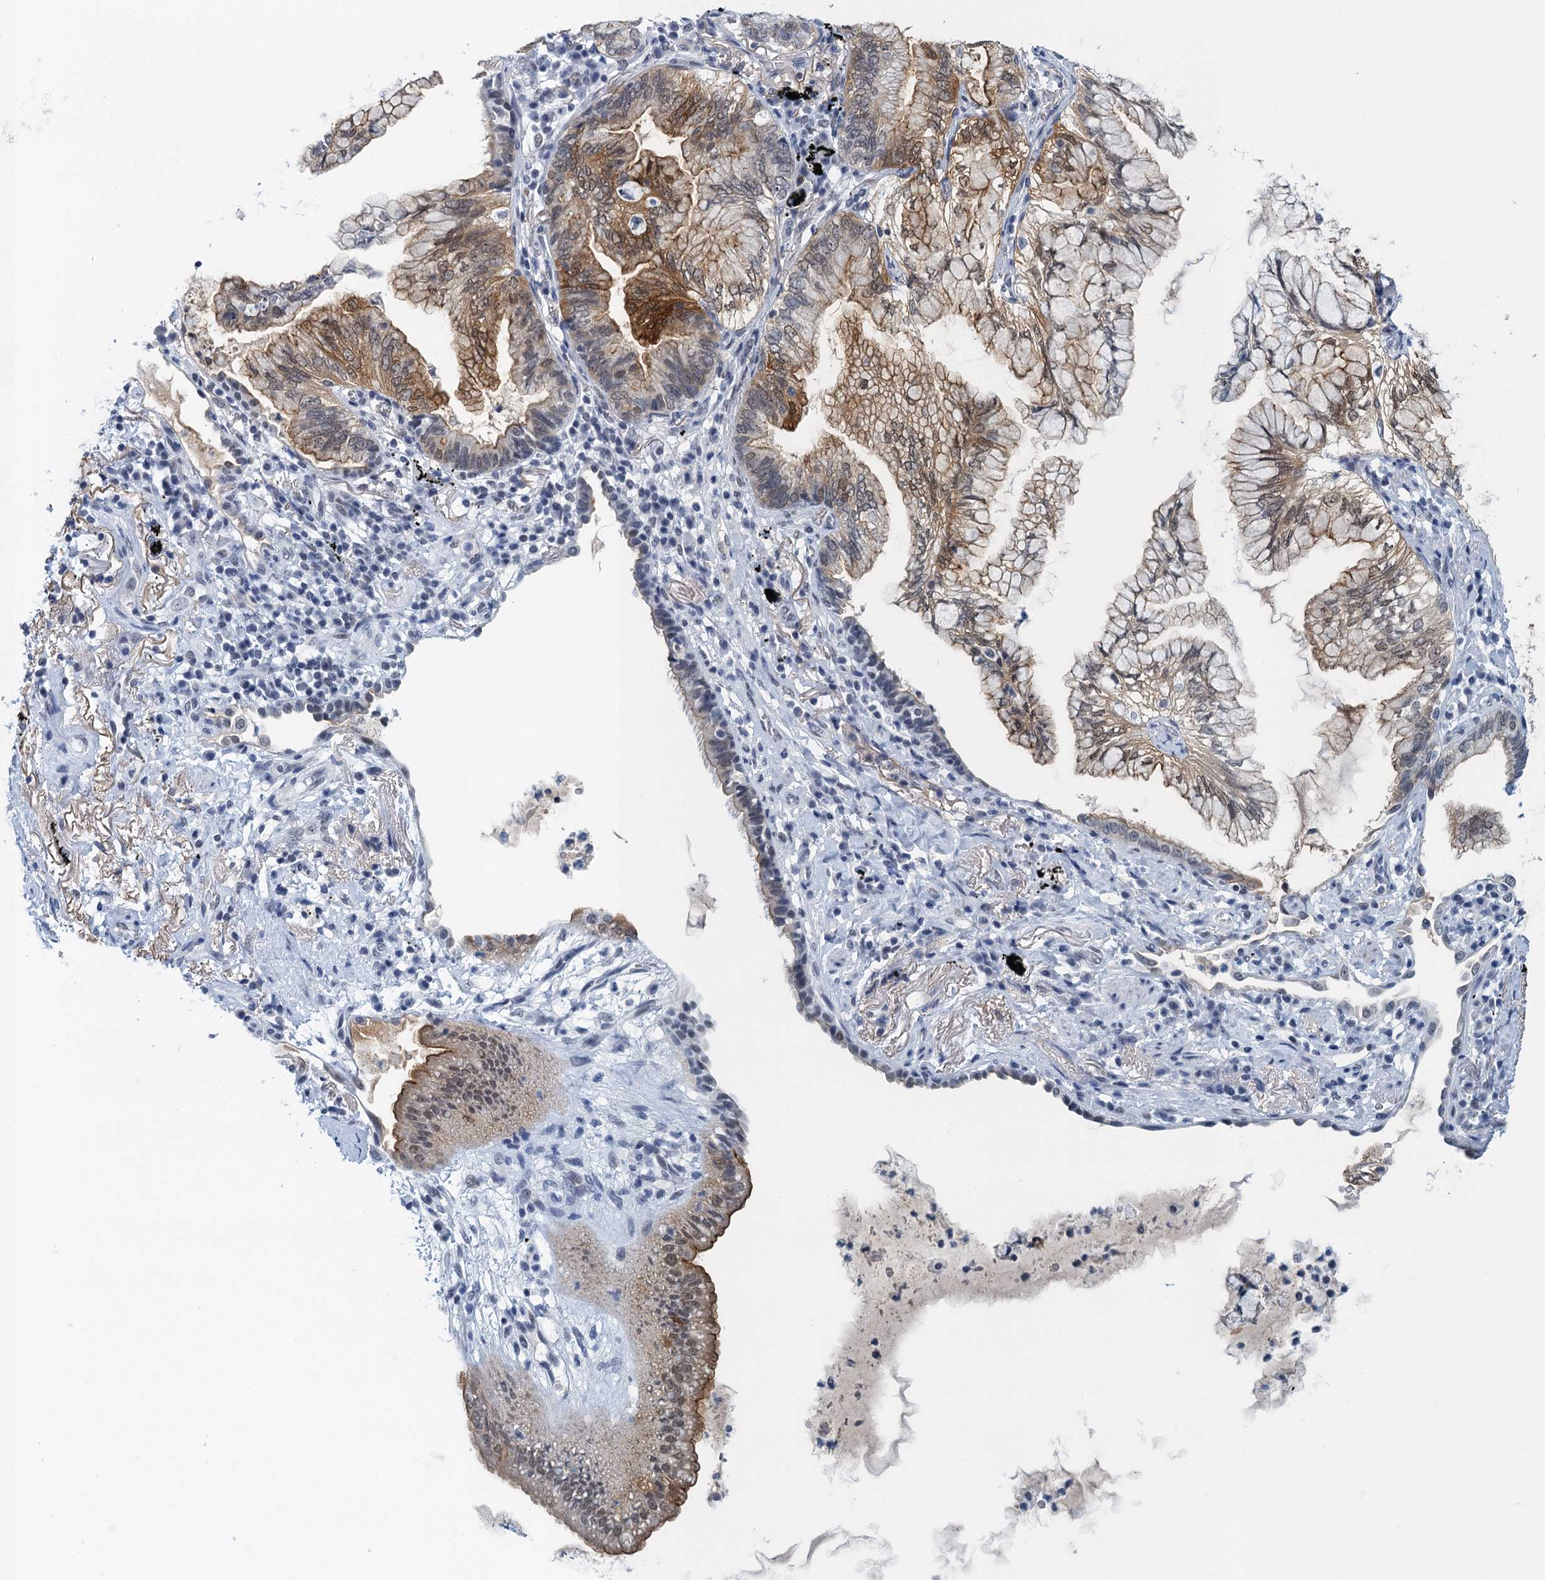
{"staining": {"intensity": "moderate", "quantity": ">75%", "location": "cytoplasmic/membranous,nuclear"}, "tissue": "lung cancer", "cell_type": "Tumor cells", "image_type": "cancer", "snomed": [{"axis": "morphology", "description": "Adenocarcinoma, NOS"}, {"axis": "topography", "description": "Lung"}], "caption": "Tumor cells display medium levels of moderate cytoplasmic/membranous and nuclear expression in about >75% of cells in lung cancer (adenocarcinoma). Nuclei are stained in blue.", "gene": "EPS8L1", "patient": {"sex": "female", "age": 70}}